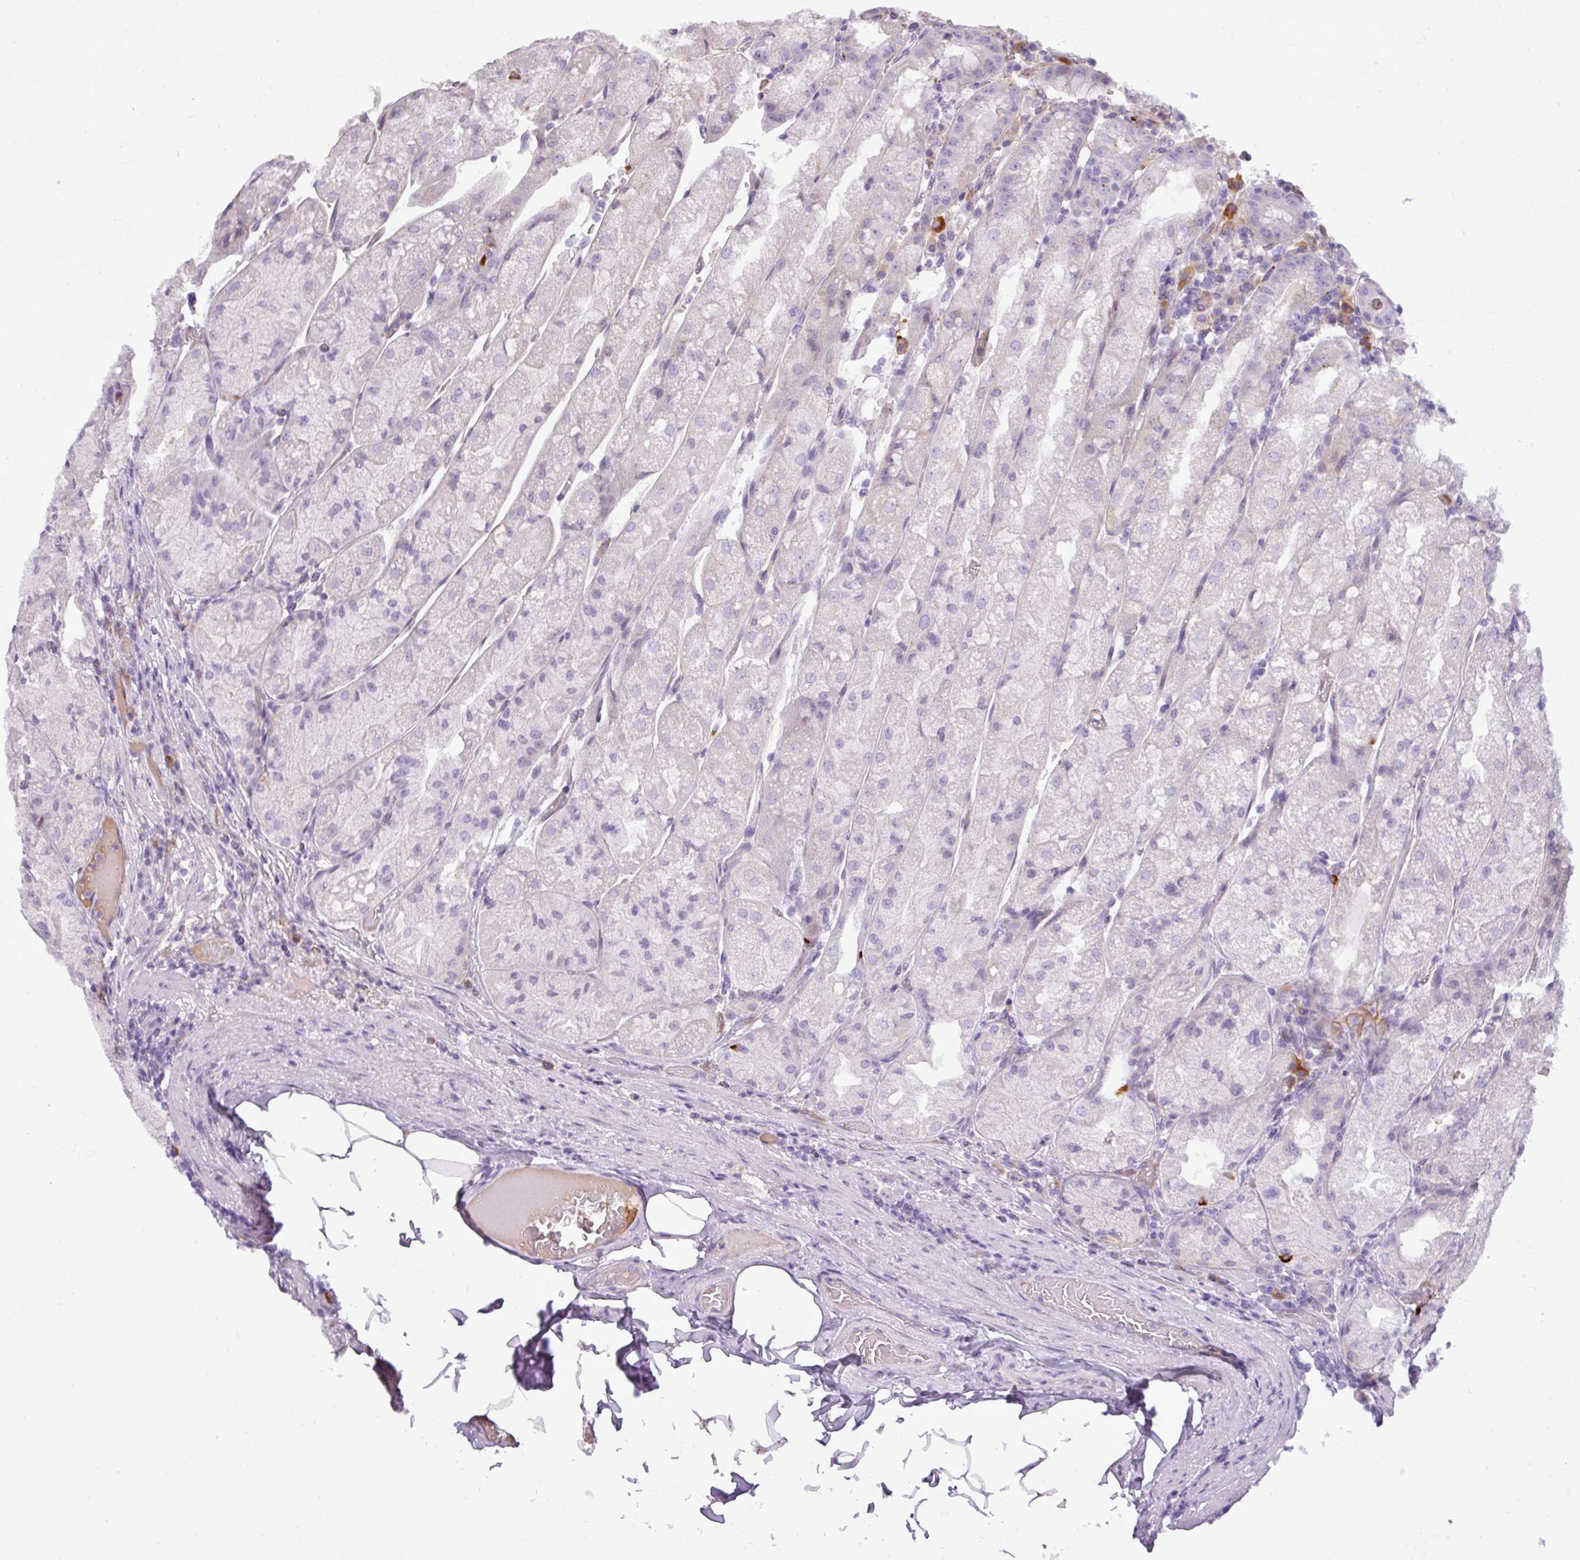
{"staining": {"intensity": "negative", "quantity": "none", "location": "none"}, "tissue": "stomach", "cell_type": "Glandular cells", "image_type": "normal", "snomed": [{"axis": "morphology", "description": "Normal tissue, NOS"}, {"axis": "topography", "description": "Stomach, upper"}], "caption": "High magnification brightfield microscopy of normal stomach stained with DAB (3,3'-diaminobenzidine) (brown) and counterstained with hematoxylin (blue): glandular cells show no significant expression.", "gene": "C4A", "patient": {"sex": "male", "age": 52}}